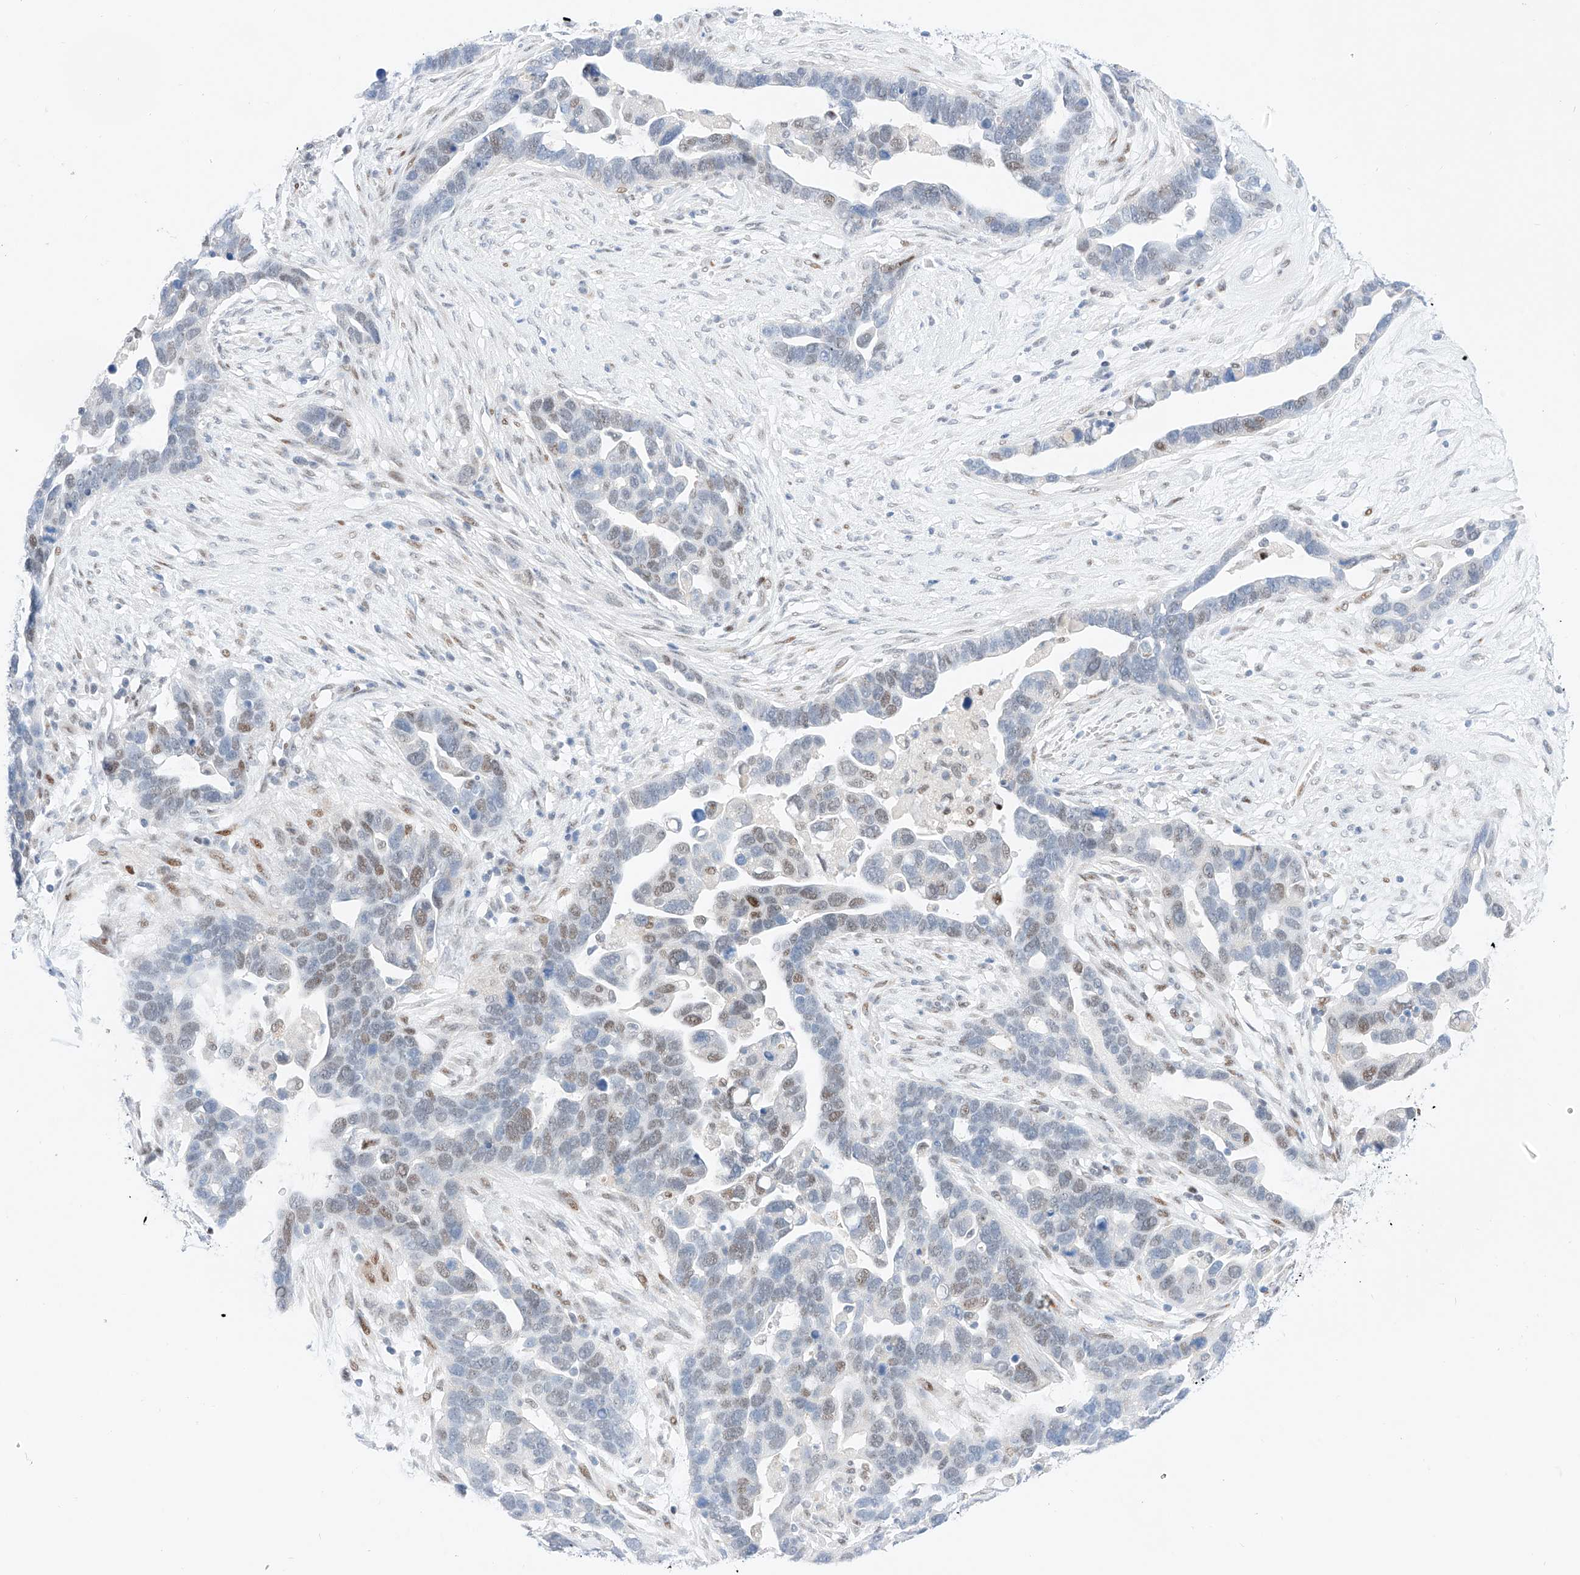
{"staining": {"intensity": "weak", "quantity": "25%-75%", "location": "nuclear"}, "tissue": "ovarian cancer", "cell_type": "Tumor cells", "image_type": "cancer", "snomed": [{"axis": "morphology", "description": "Cystadenocarcinoma, serous, NOS"}, {"axis": "topography", "description": "Ovary"}], "caption": "Immunohistochemical staining of ovarian cancer (serous cystadenocarcinoma) reveals low levels of weak nuclear positivity in approximately 25%-75% of tumor cells. (DAB = brown stain, brightfield microscopy at high magnification).", "gene": "NT5C3B", "patient": {"sex": "female", "age": 54}}